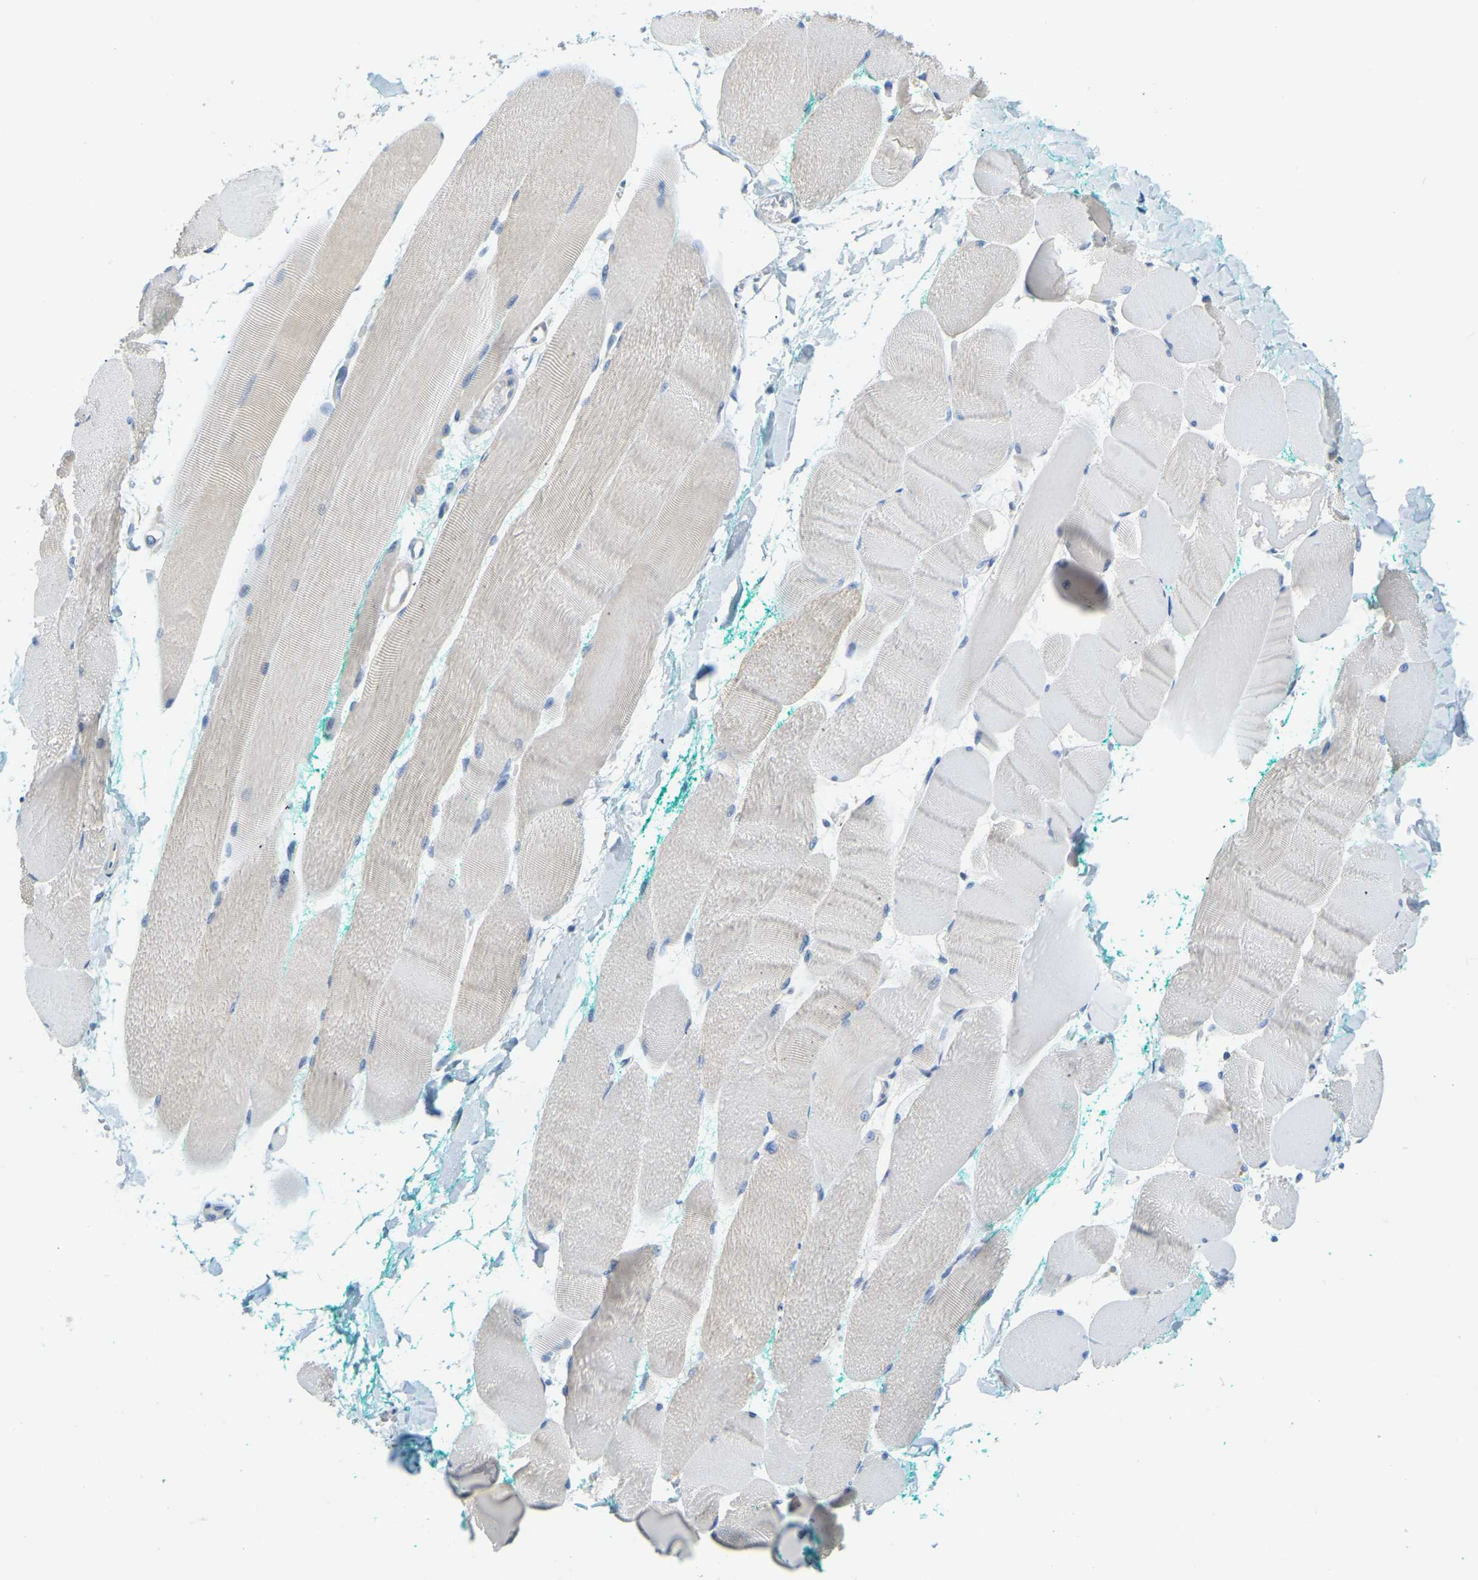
{"staining": {"intensity": "moderate", "quantity": "<25%", "location": "cytoplasmic/membranous"}, "tissue": "skeletal muscle", "cell_type": "Myocytes", "image_type": "normal", "snomed": [{"axis": "morphology", "description": "Normal tissue, NOS"}, {"axis": "morphology", "description": "Squamous cell carcinoma, NOS"}, {"axis": "topography", "description": "Skeletal muscle"}], "caption": "Skeletal muscle was stained to show a protein in brown. There is low levels of moderate cytoplasmic/membranous positivity in approximately <25% of myocytes.", "gene": "GDA", "patient": {"sex": "male", "age": 51}}